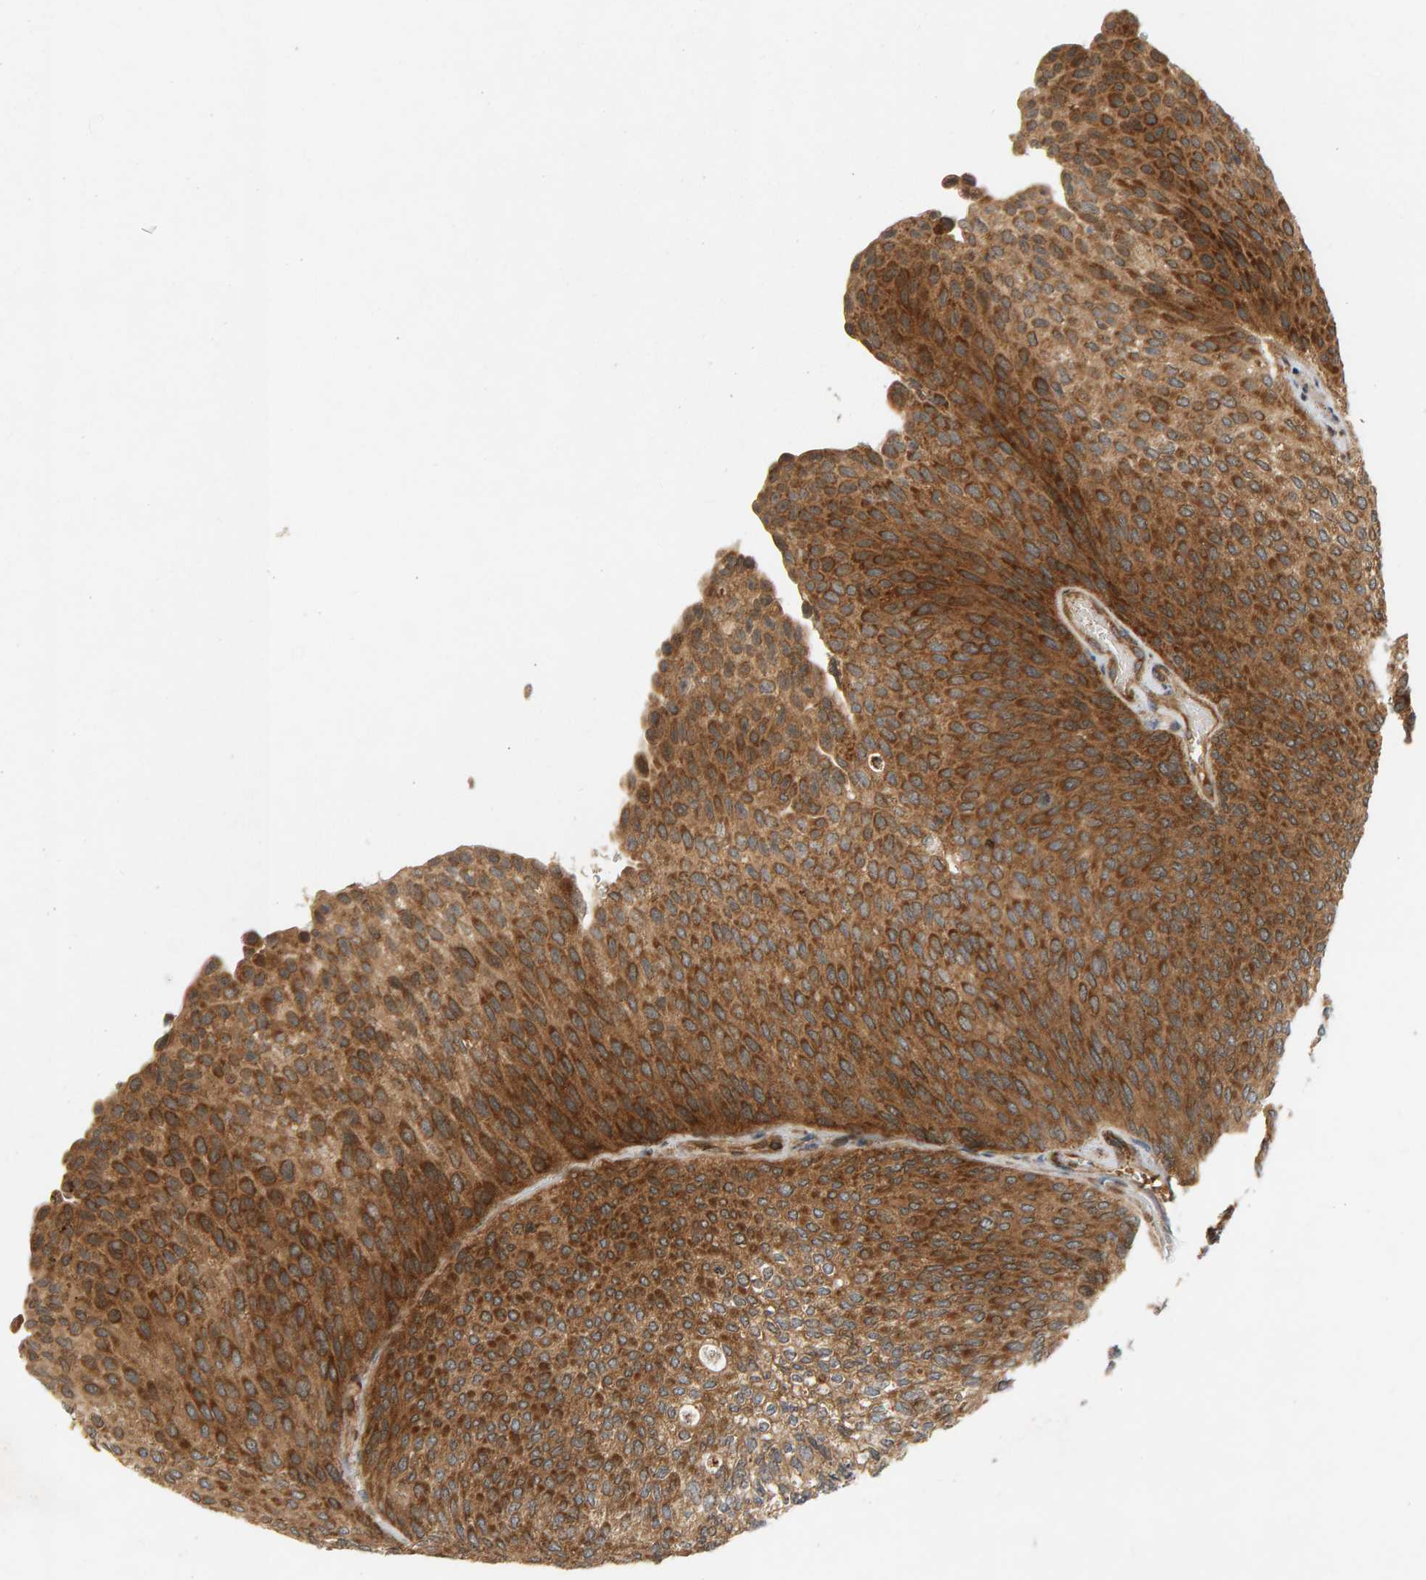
{"staining": {"intensity": "moderate", "quantity": ">75%", "location": "cytoplasmic/membranous"}, "tissue": "urothelial cancer", "cell_type": "Tumor cells", "image_type": "cancer", "snomed": [{"axis": "morphology", "description": "Urothelial carcinoma, Low grade"}, {"axis": "topography", "description": "Urinary bladder"}], "caption": "DAB (3,3'-diaminobenzidine) immunohistochemical staining of human low-grade urothelial carcinoma exhibits moderate cytoplasmic/membranous protein positivity in approximately >75% of tumor cells.", "gene": "BAHCC1", "patient": {"sex": "female", "age": 79}}